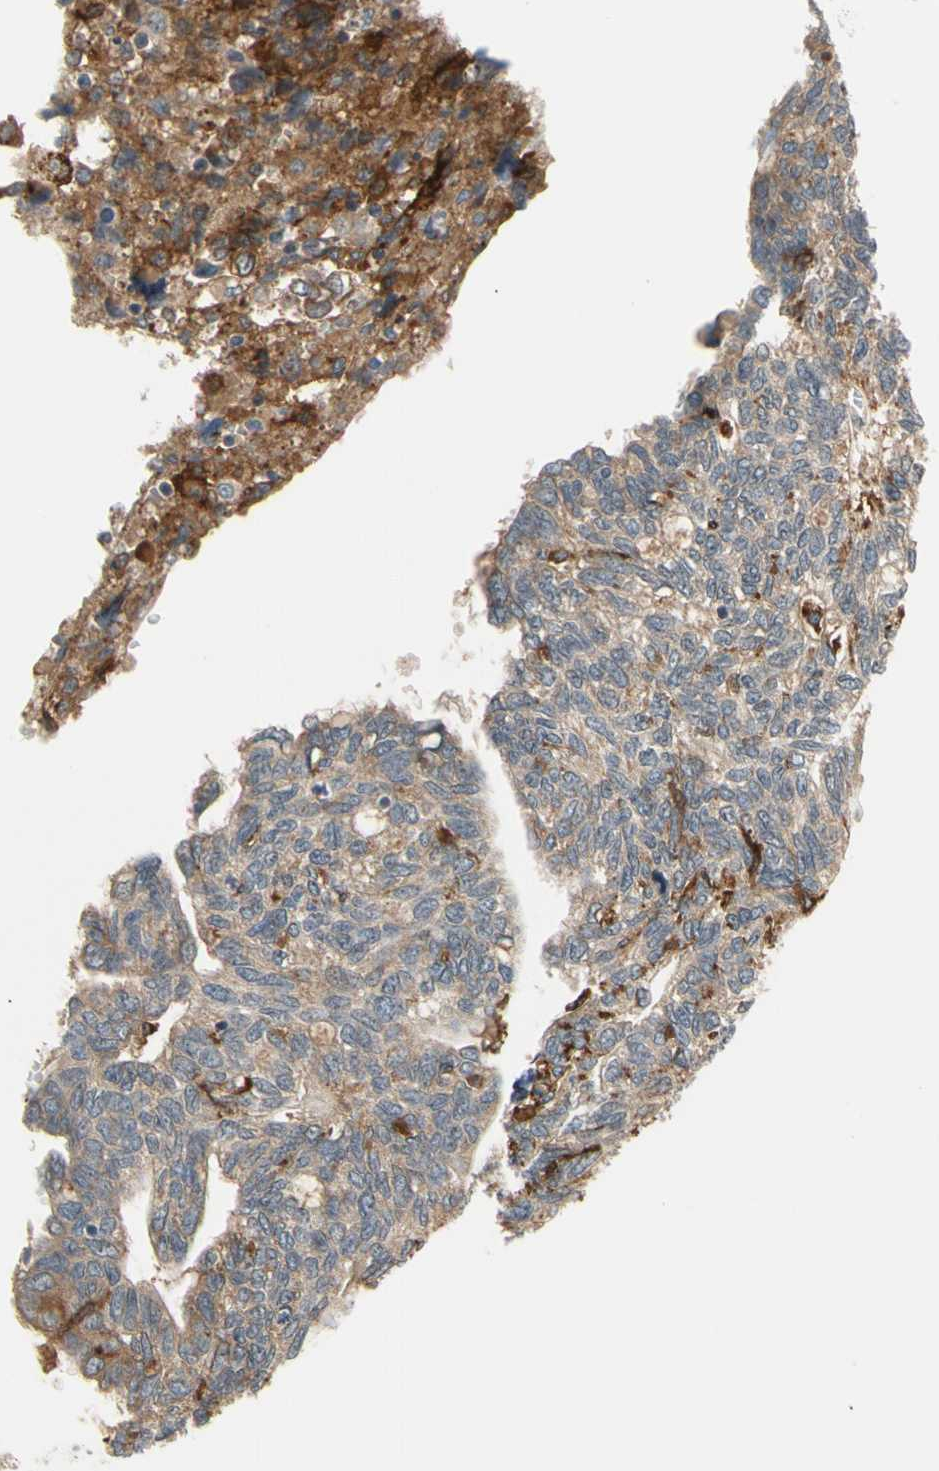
{"staining": {"intensity": "moderate", "quantity": ">75%", "location": "cytoplasmic/membranous"}, "tissue": "ovarian cancer", "cell_type": "Tumor cells", "image_type": "cancer", "snomed": [{"axis": "morphology", "description": "Cystadenocarcinoma, serous, NOS"}, {"axis": "topography", "description": "Ovary"}], "caption": "The histopathology image shows staining of ovarian cancer (serous cystadenocarcinoma), revealing moderate cytoplasmic/membranous protein staining (brown color) within tumor cells. (brown staining indicates protein expression, while blue staining denotes nuclei).", "gene": "ANKHD1", "patient": {"sex": "female", "age": 79}}